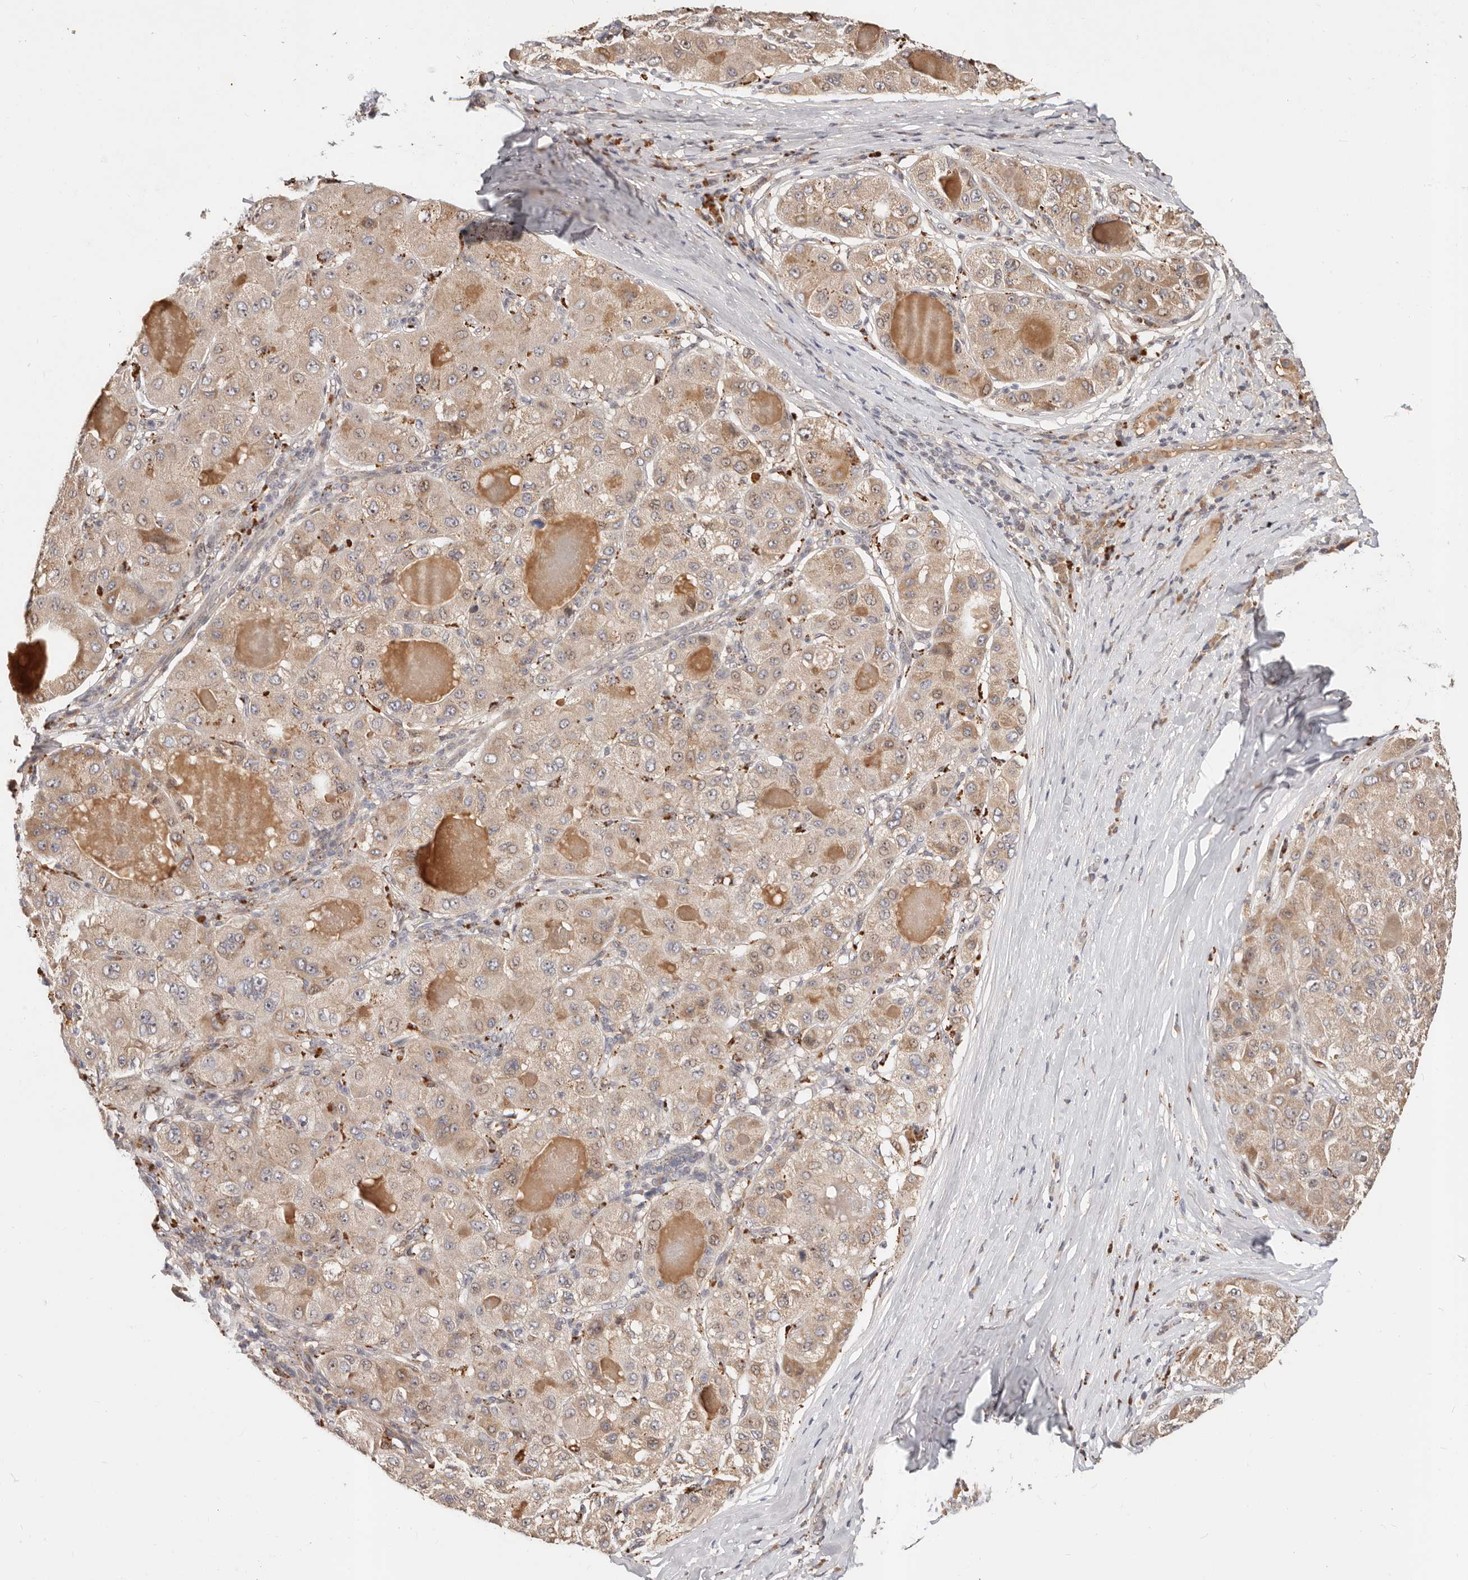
{"staining": {"intensity": "weak", "quantity": ">75%", "location": "cytoplasmic/membranous,nuclear"}, "tissue": "liver cancer", "cell_type": "Tumor cells", "image_type": "cancer", "snomed": [{"axis": "morphology", "description": "Carcinoma, Hepatocellular, NOS"}, {"axis": "topography", "description": "Liver"}], "caption": "Immunohistochemical staining of liver cancer (hepatocellular carcinoma) displays low levels of weak cytoplasmic/membranous and nuclear staining in approximately >75% of tumor cells.", "gene": "ZRANB1", "patient": {"sex": "male", "age": 80}}